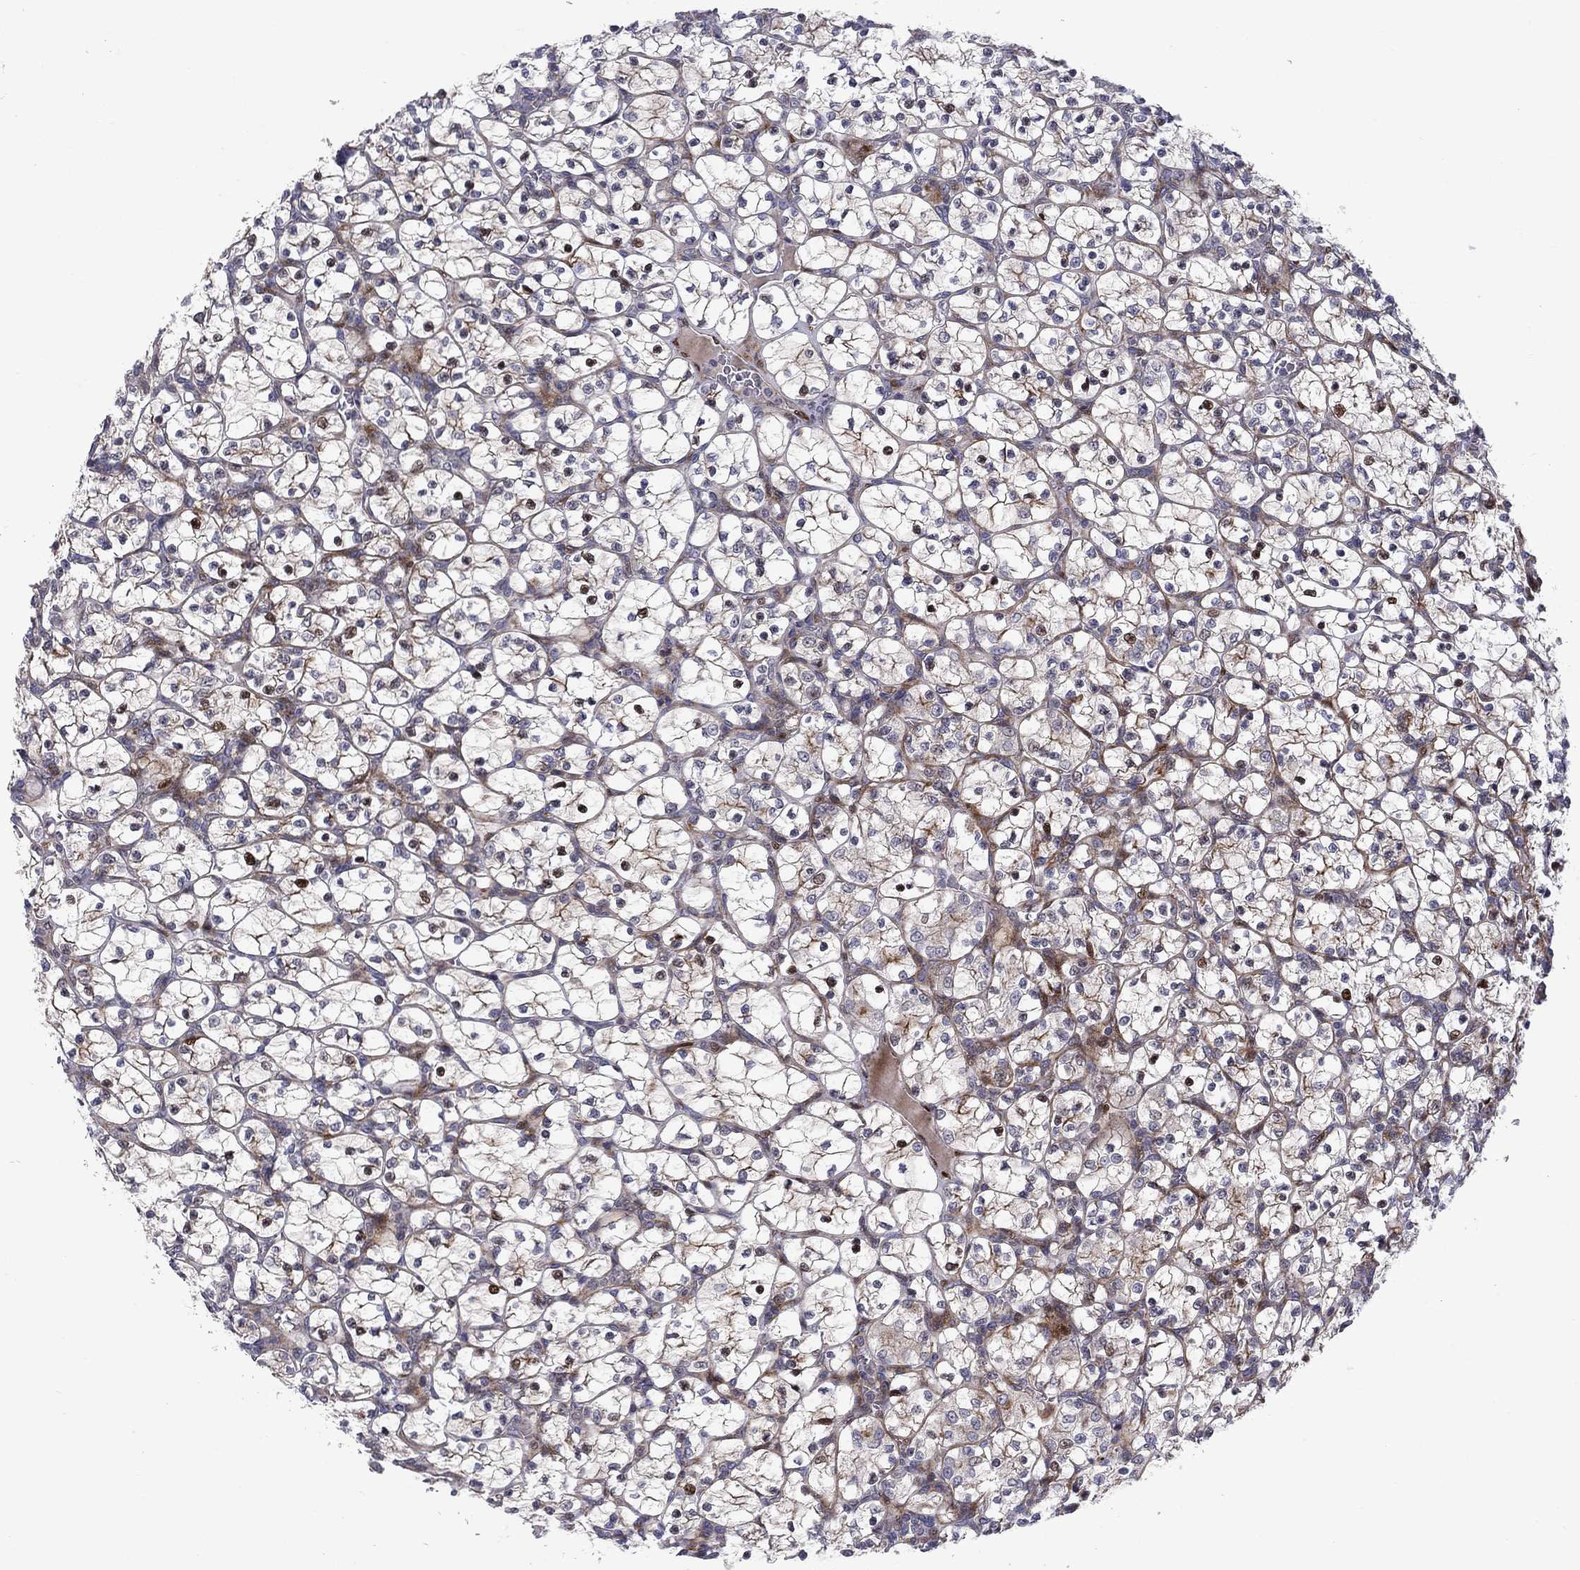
{"staining": {"intensity": "moderate", "quantity": "25%-75%", "location": "cytoplasmic/membranous"}, "tissue": "renal cancer", "cell_type": "Tumor cells", "image_type": "cancer", "snomed": [{"axis": "morphology", "description": "Adenocarcinoma, NOS"}, {"axis": "topography", "description": "Kidney"}], "caption": "Protein expression by immunohistochemistry exhibits moderate cytoplasmic/membranous positivity in approximately 25%-75% of tumor cells in renal cancer.", "gene": "MIOS", "patient": {"sex": "female", "age": 89}}